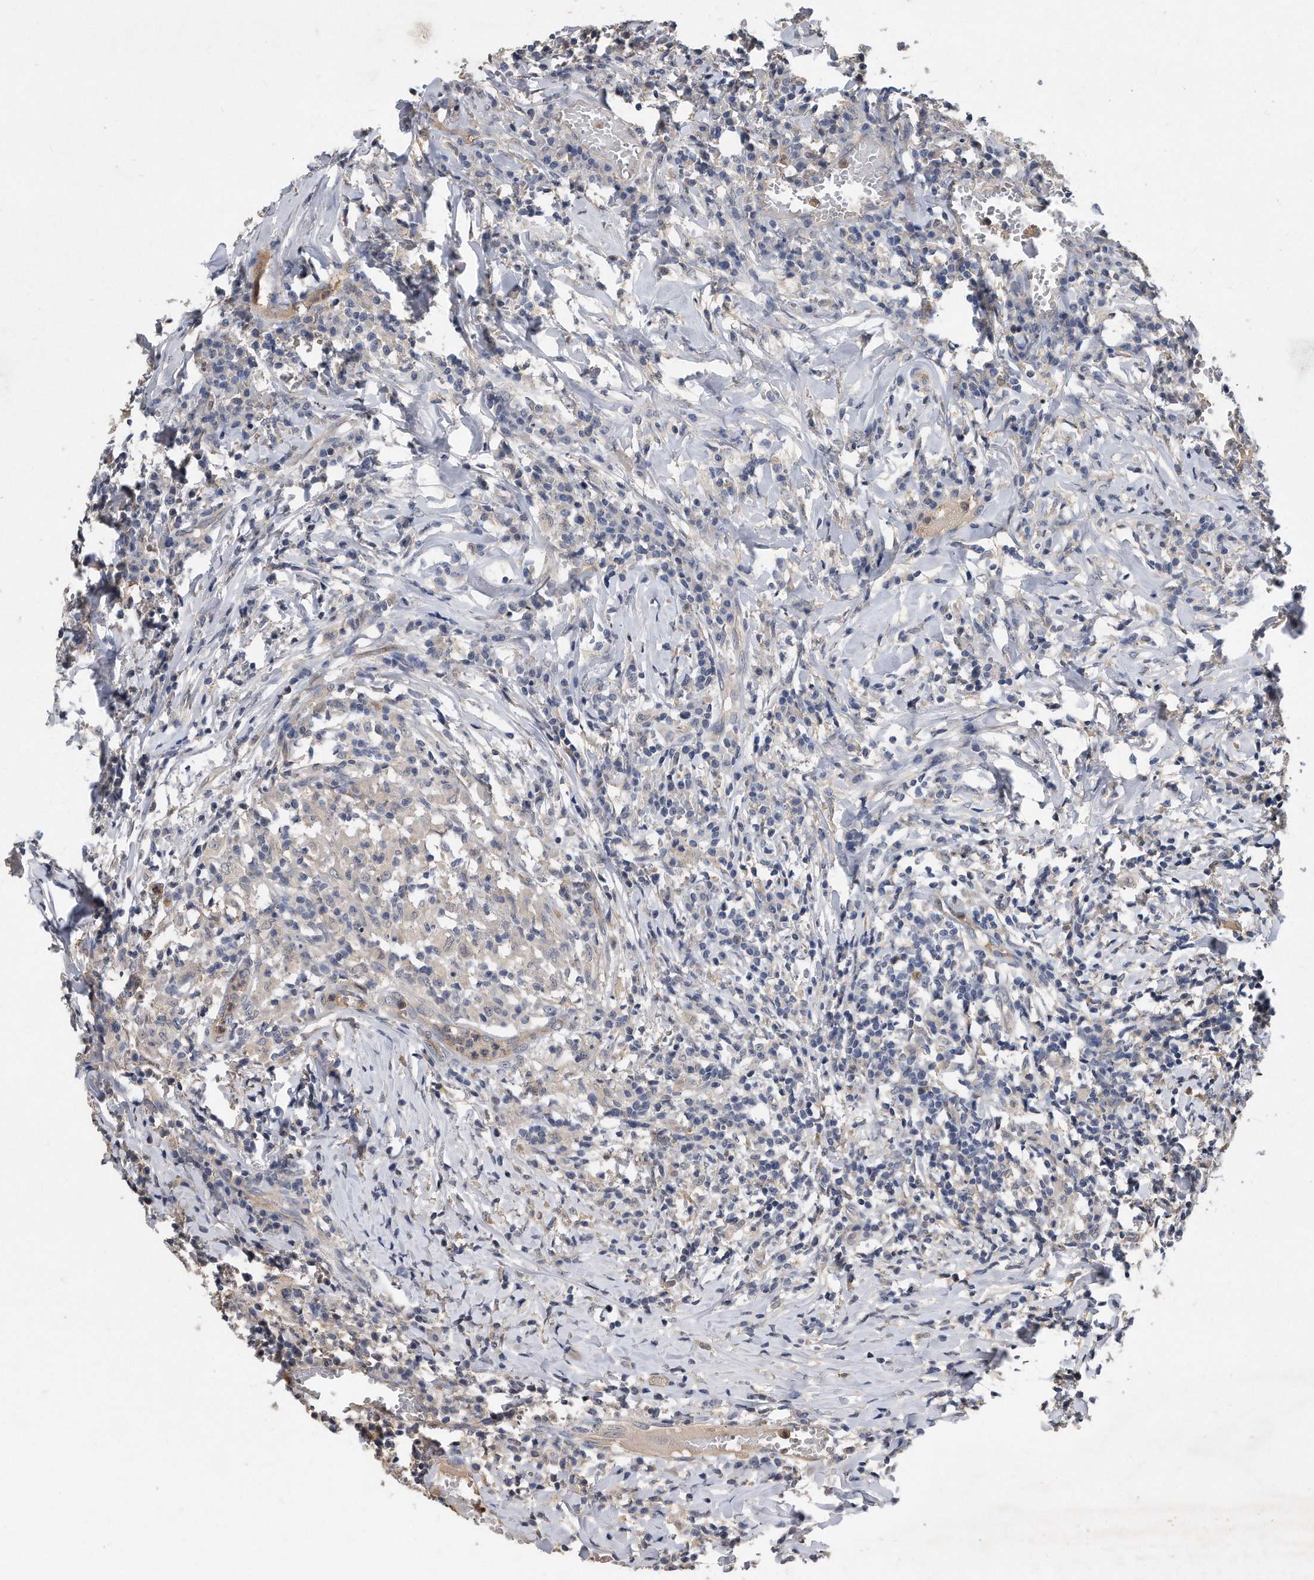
{"staining": {"intensity": "negative", "quantity": "none", "location": "none"}, "tissue": "head and neck cancer", "cell_type": "Tumor cells", "image_type": "cancer", "snomed": [{"axis": "morphology", "description": "Adenocarcinoma, NOS"}, {"axis": "topography", "description": "Salivary gland"}, {"axis": "topography", "description": "Head-Neck"}], "caption": "High magnification brightfield microscopy of head and neck cancer stained with DAB (brown) and counterstained with hematoxylin (blue): tumor cells show no significant positivity.", "gene": "HOMER3", "patient": {"sex": "female", "age": 65}}